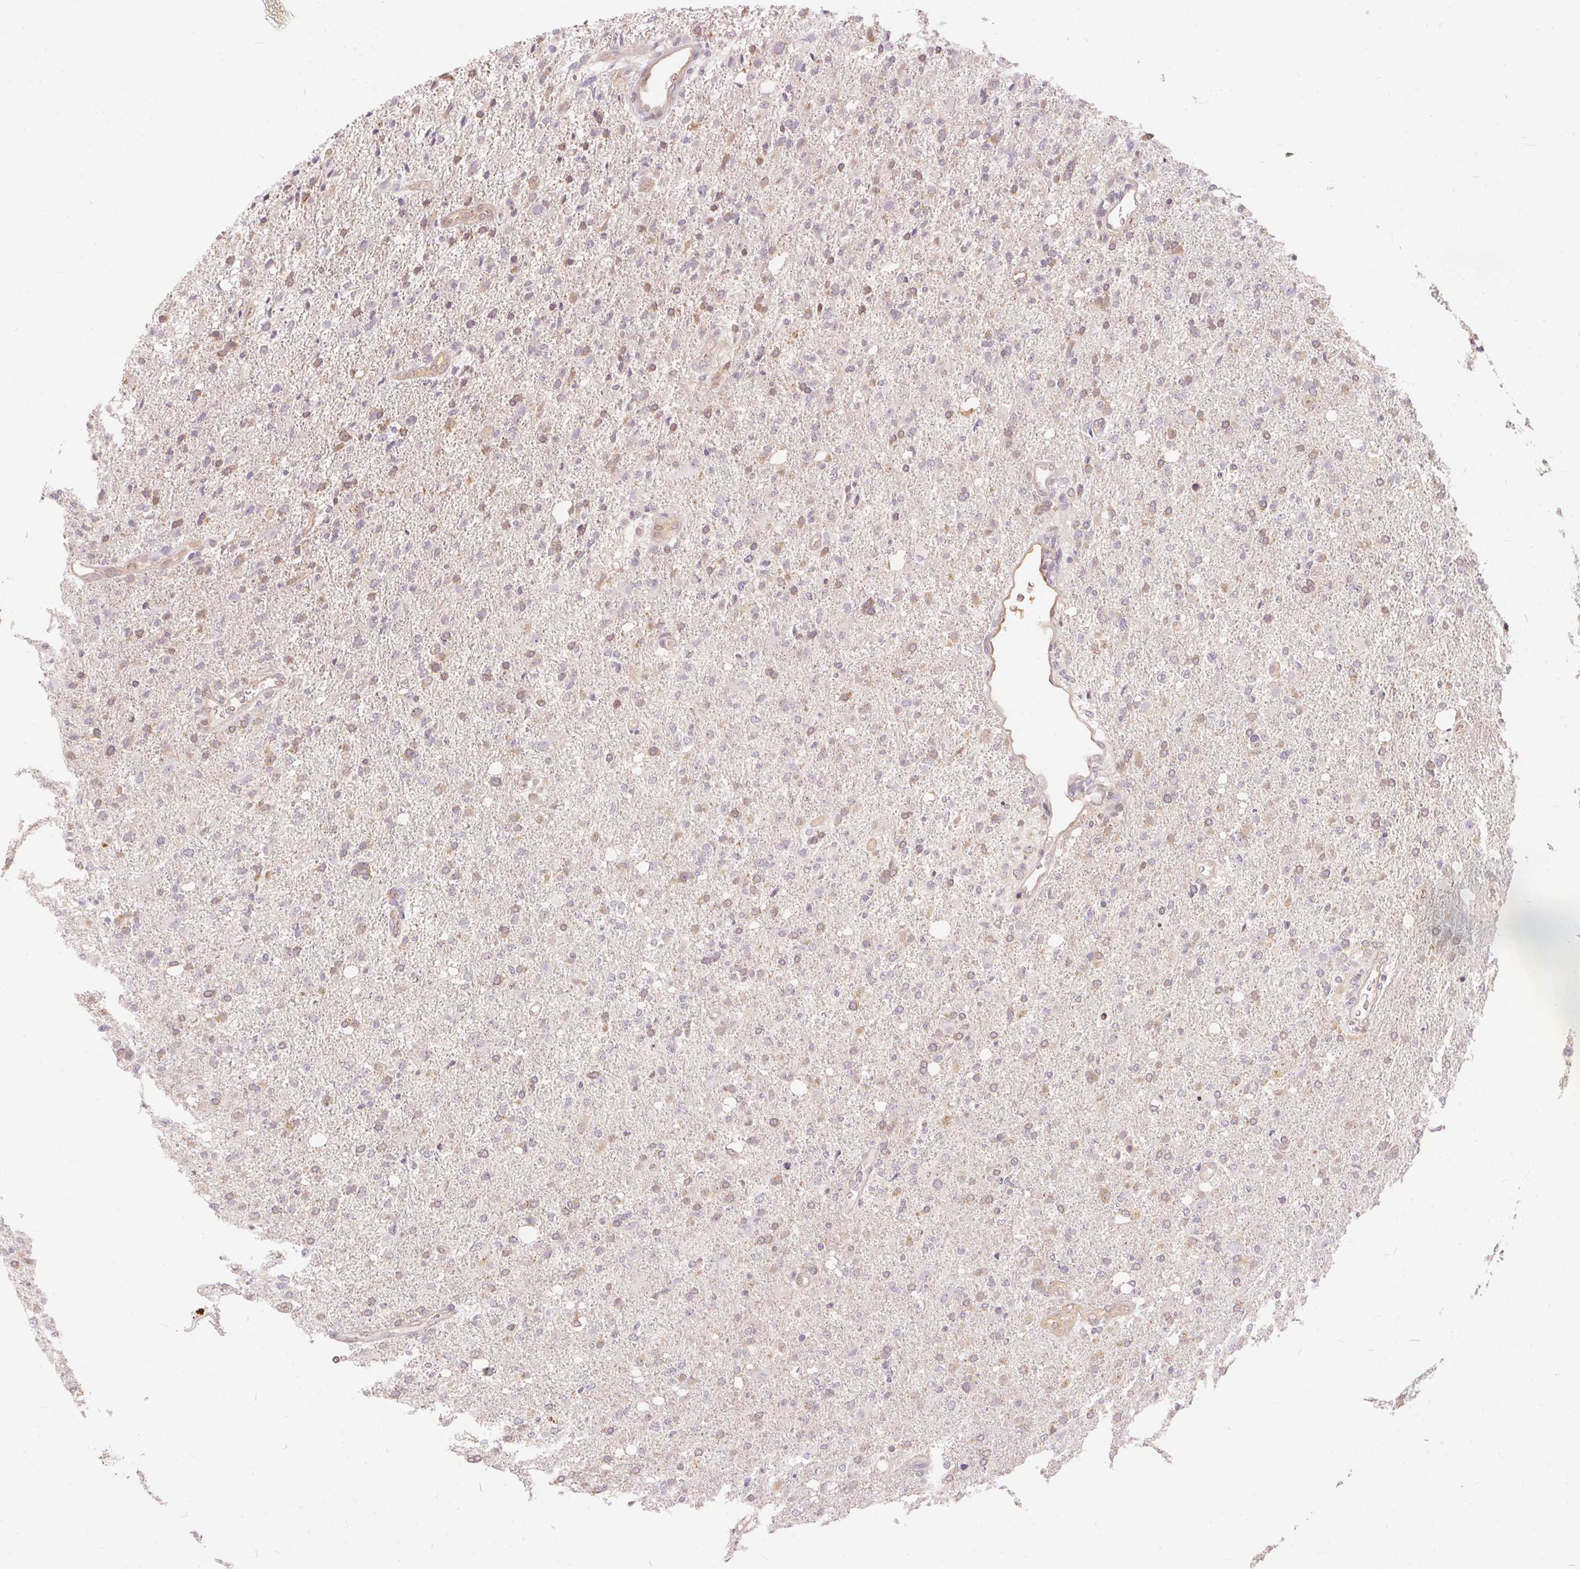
{"staining": {"intensity": "weak", "quantity": "25%-75%", "location": "cytoplasmic/membranous"}, "tissue": "glioma", "cell_type": "Tumor cells", "image_type": "cancer", "snomed": [{"axis": "morphology", "description": "Glioma, malignant, High grade"}, {"axis": "topography", "description": "Cerebral cortex"}], "caption": "IHC image of human malignant high-grade glioma stained for a protein (brown), which demonstrates low levels of weak cytoplasmic/membranous expression in approximately 25%-75% of tumor cells.", "gene": "BLMH", "patient": {"sex": "male", "age": 70}}